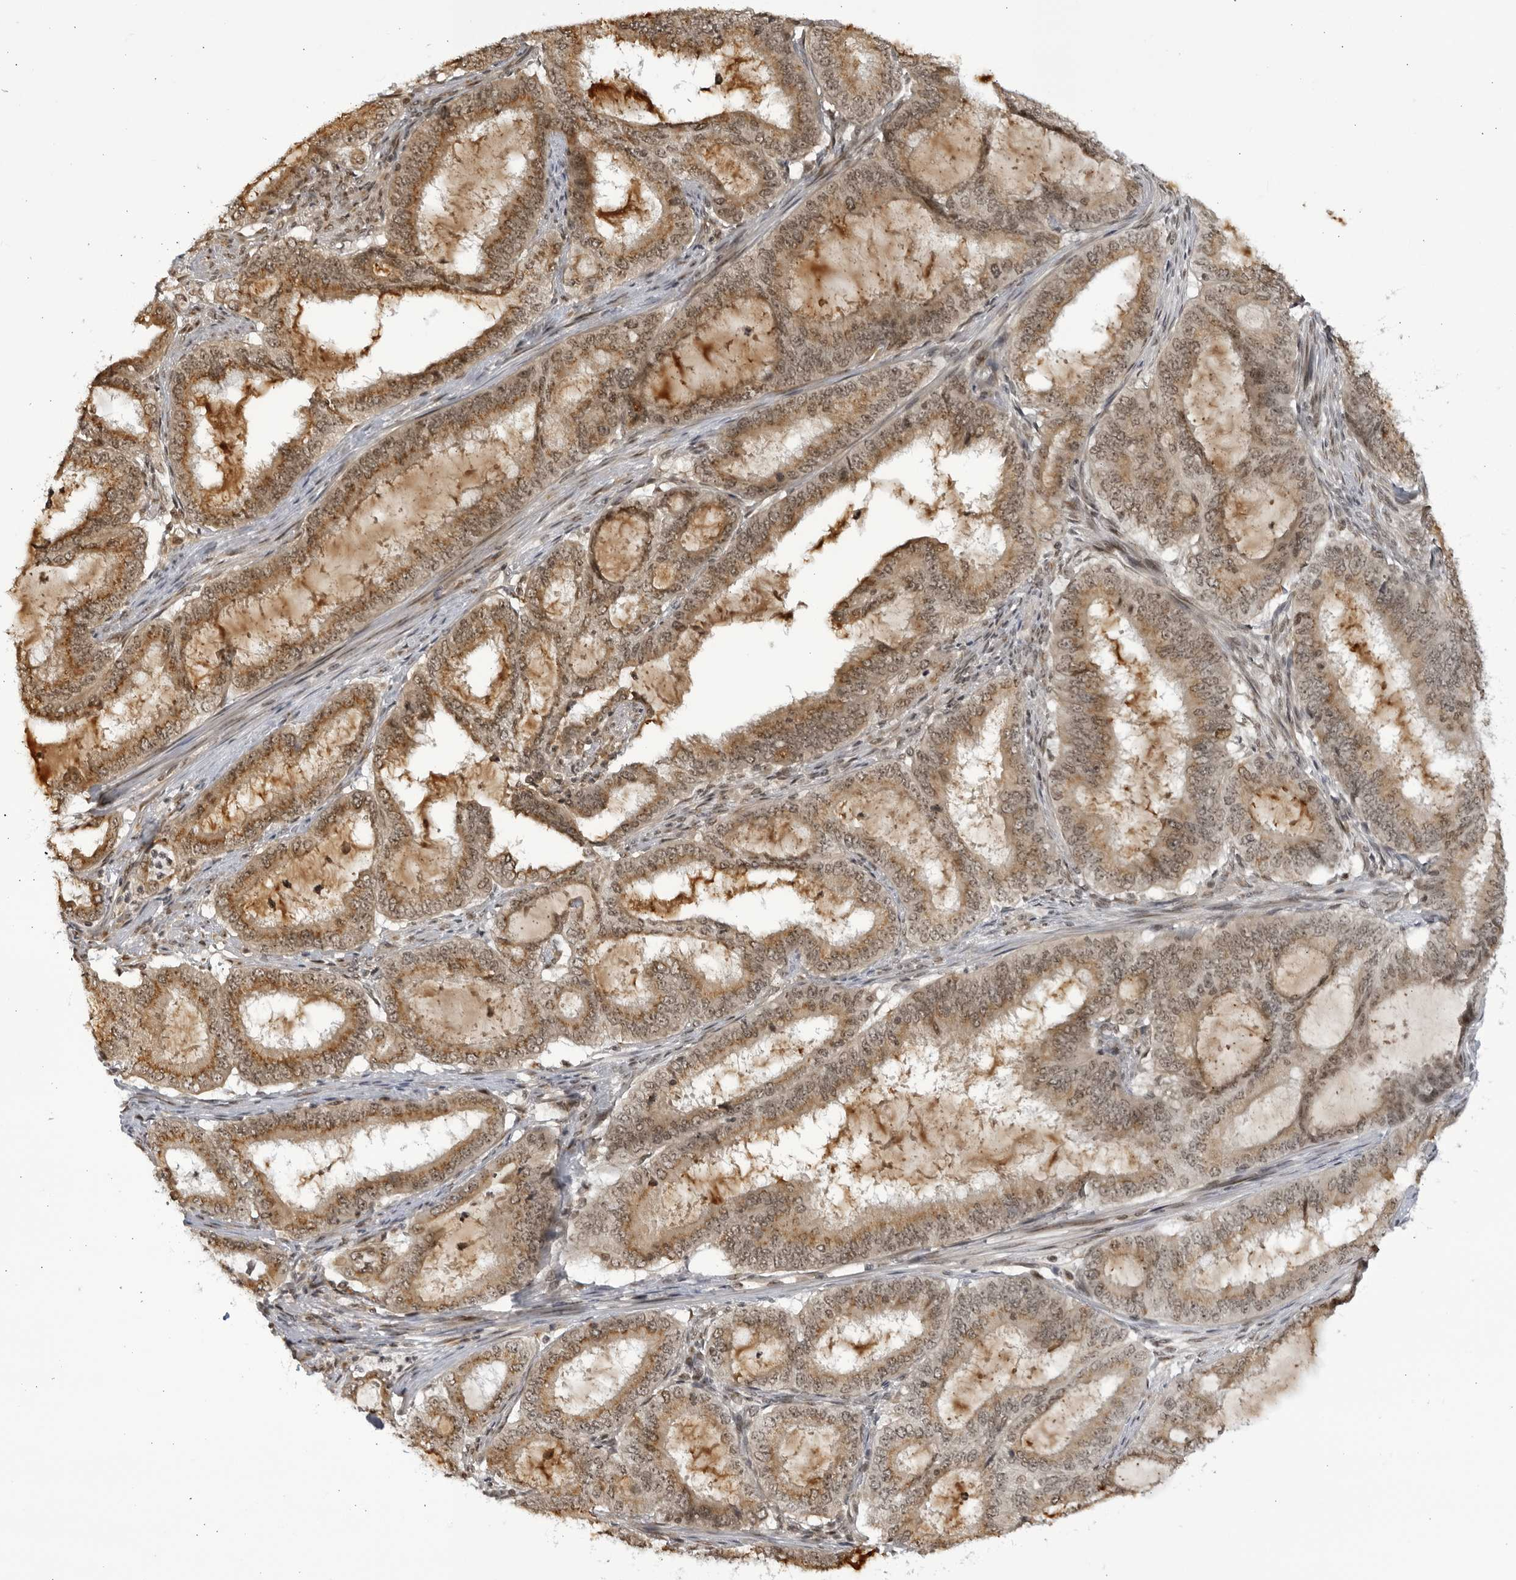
{"staining": {"intensity": "weak", "quantity": ">75%", "location": "cytoplasmic/membranous,nuclear"}, "tissue": "endometrial cancer", "cell_type": "Tumor cells", "image_type": "cancer", "snomed": [{"axis": "morphology", "description": "Adenocarcinoma, NOS"}, {"axis": "topography", "description": "Endometrium"}], "caption": "Adenocarcinoma (endometrial) tissue shows weak cytoplasmic/membranous and nuclear positivity in approximately >75% of tumor cells, visualized by immunohistochemistry. The protein of interest is shown in brown color, while the nuclei are stained blue.", "gene": "RASGEF1C", "patient": {"sex": "female", "age": 51}}